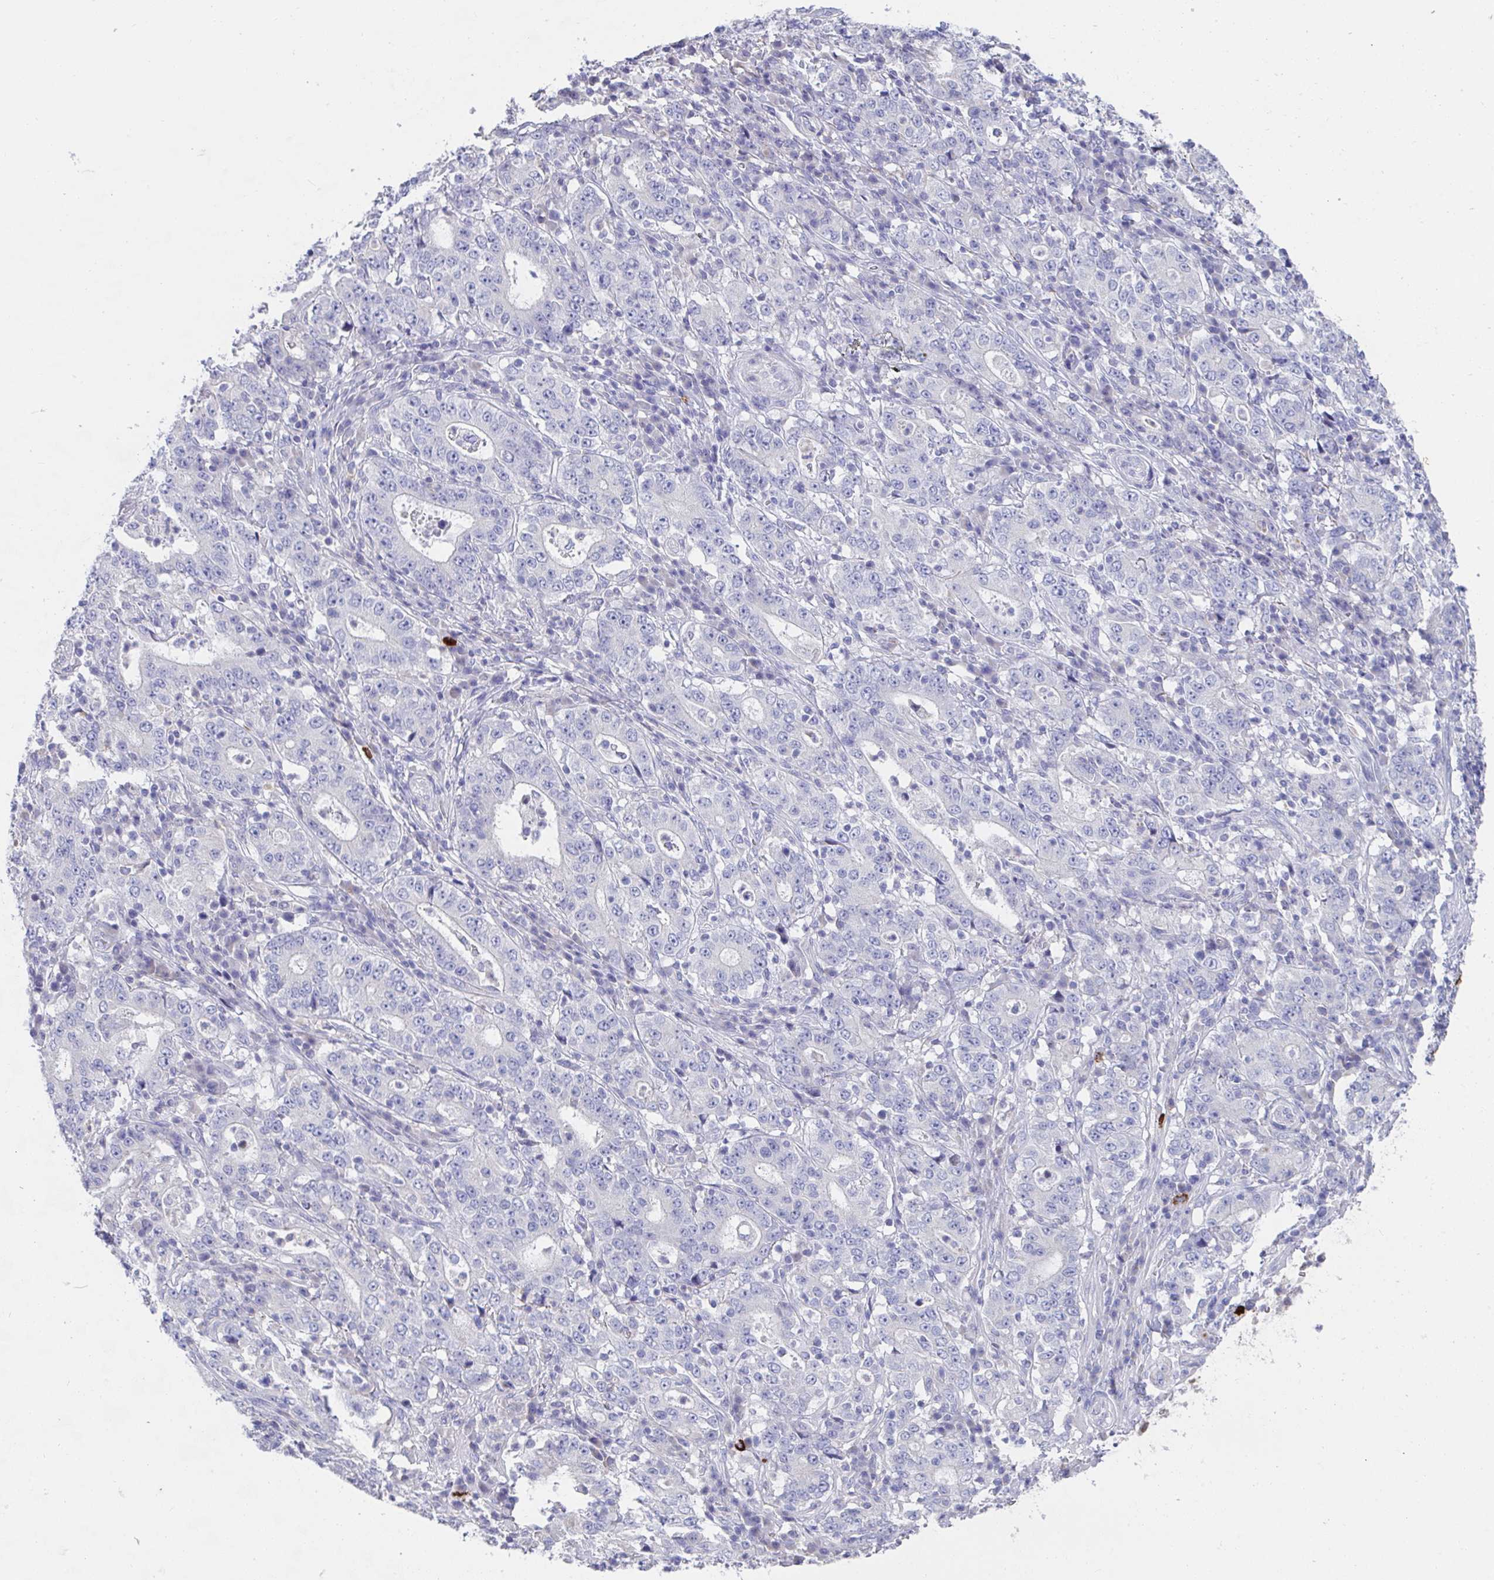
{"staining": {"intensity": "negative", "quantity": "none", "location": "none"}, "tissue": "stomach cancer", "cell_type": "Tumor cells", "image_type": "cancer", "snomed": [{"axis": "morphology", "description": "Normal tissue, NOS"}, {"axis": "morphology", "description": "Adenocarcinoma, NOS"}, {"axis": "topography", "description": "Stomach, upper"}, {"axis": "topography", "description": "Stomach"}], "caption": "A photomicrograph of human stomach cancer (adenocarcinoma) is negative for staining in tumor cells.", "gene": "KCNK5", "patient": {"sex": "male", "age": 59}}